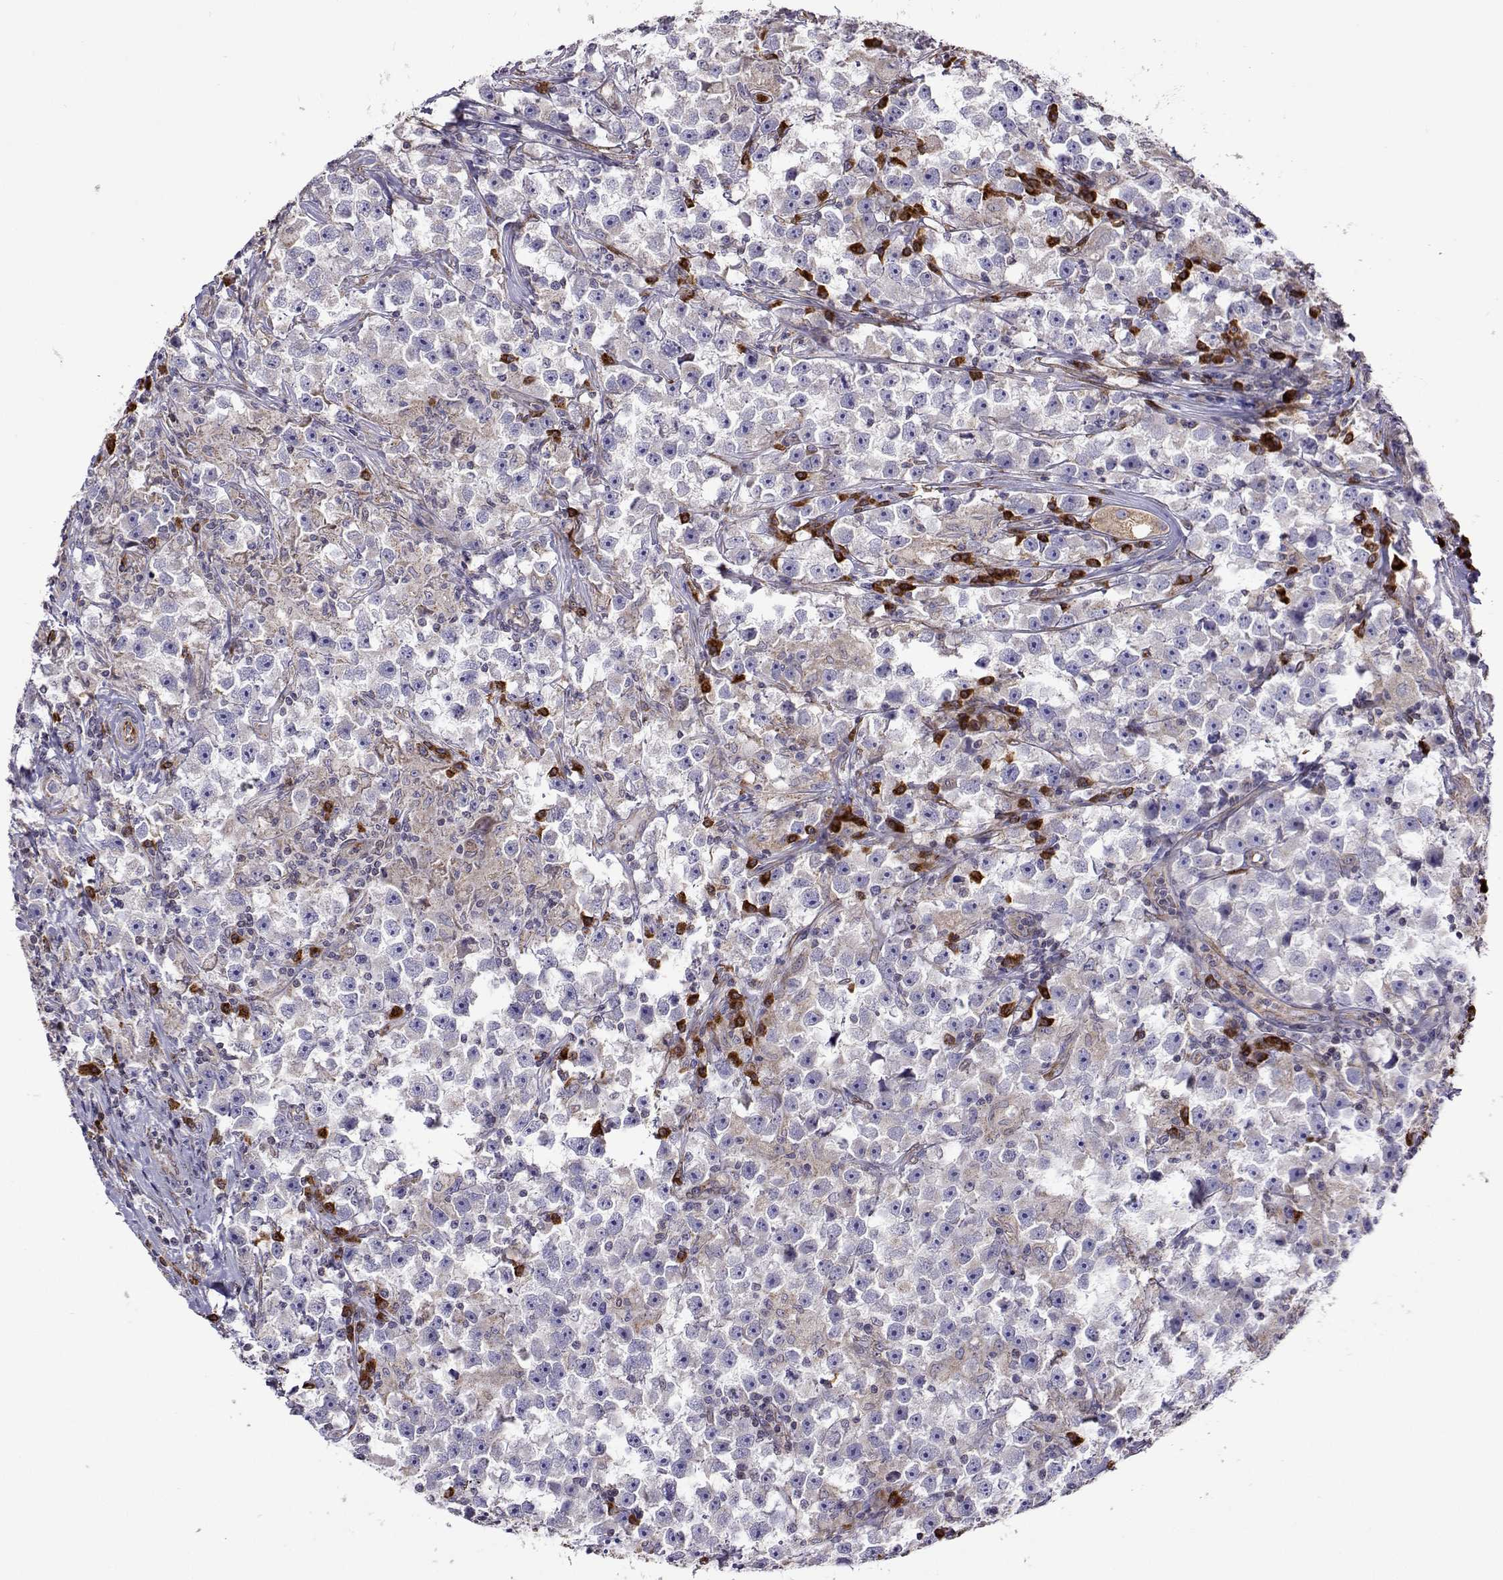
{"staining": {"intensity": "negative", "quantity": "none", "location": "none"}, "tissue": "testis cancer", "cell_type": "Tumor cells", "image_type": "cancer", "snomed": [{"axis": "morphology", "description": "Seminoma, NOS"}, {"axis": "topography", "description": "Testis"}], "caption": "IHC of testis seminoma exhibits no positivity in tumor cells. (Brightfield microscopy of DAB (3,3'-diaminobenzidine) IHC at high magnification).", "gene": "PGRMC2", "patient": {"sex": "male", "age": 33}}